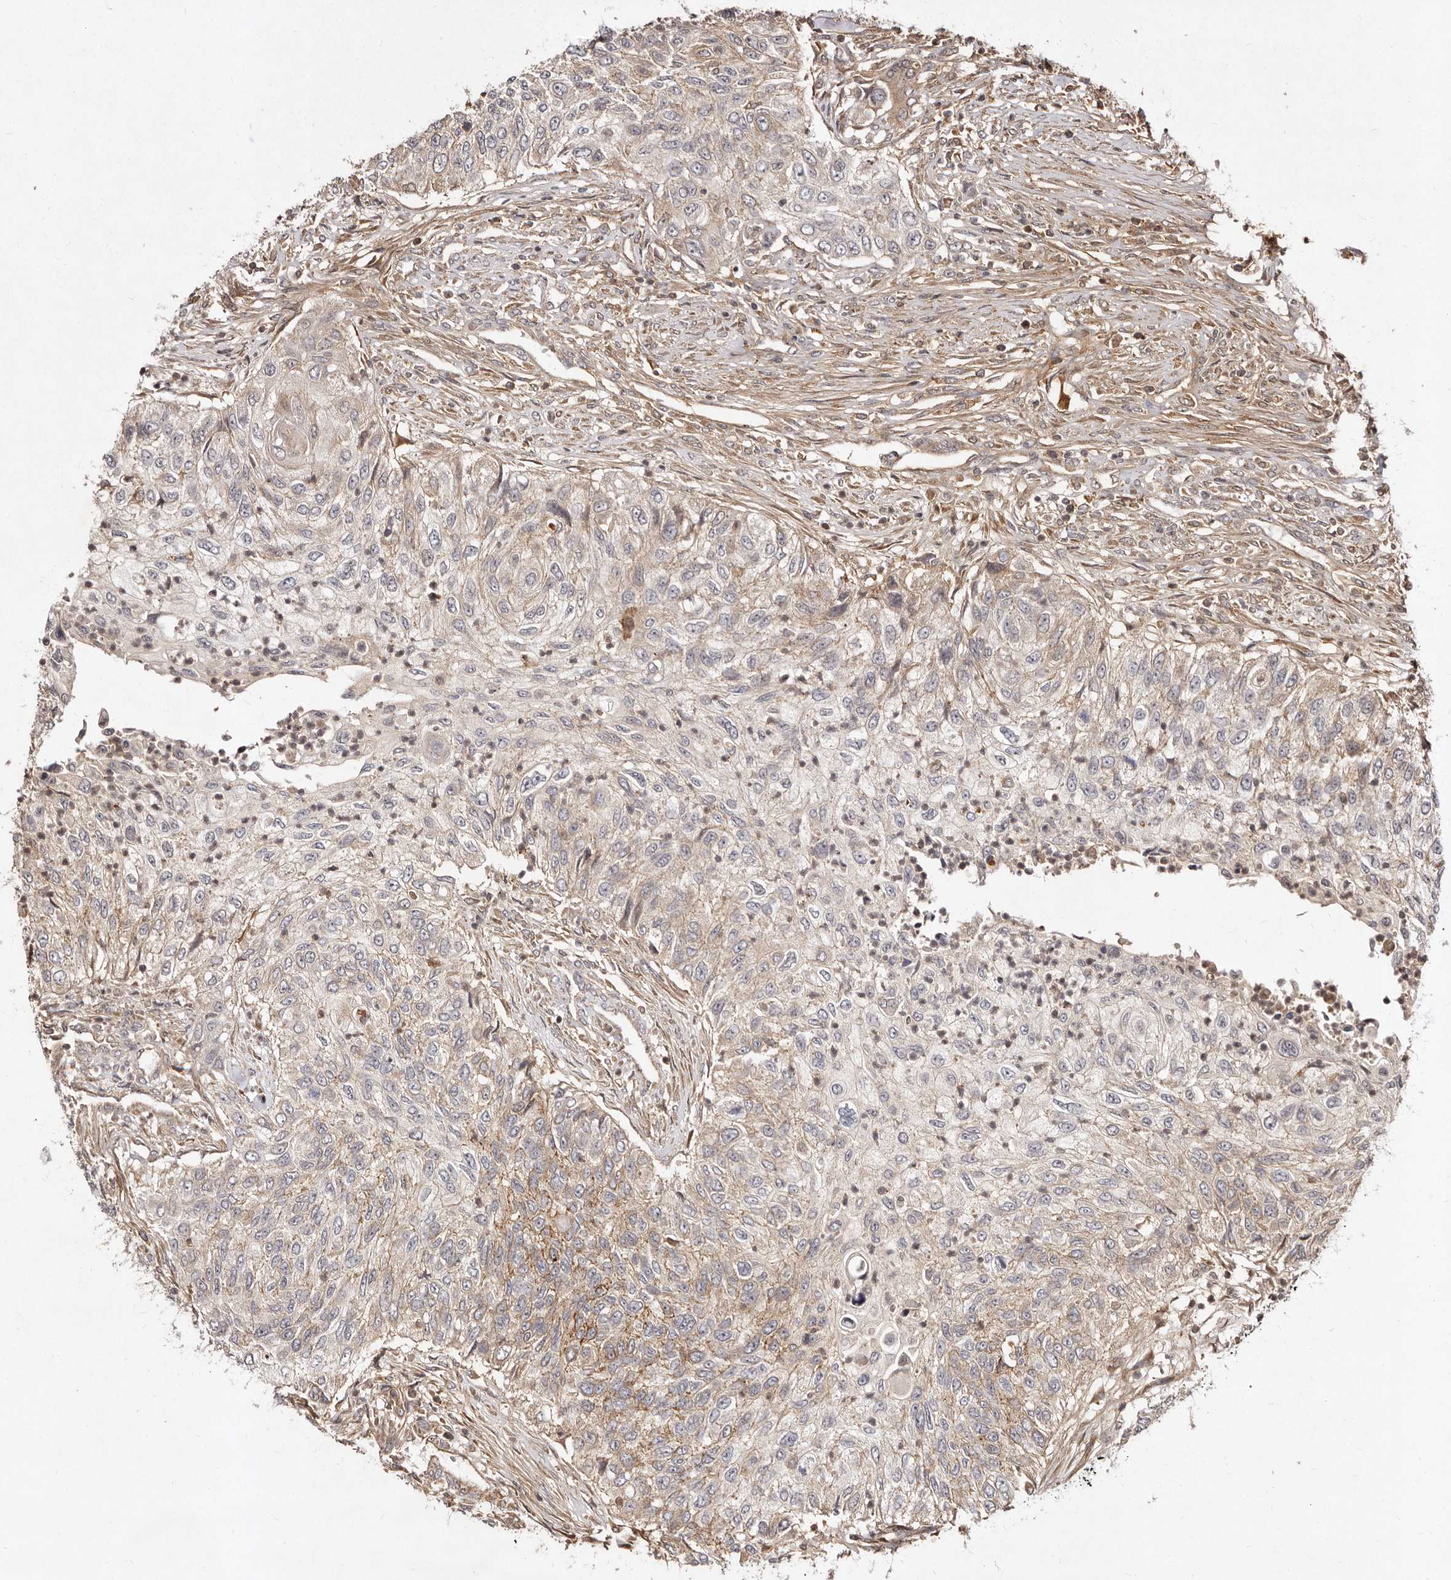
{"staining": {"intensity": "weak", "quantity": "25%-75%", "location": "cytoplasmic/membranous"}, "tissue": "urothelial cancer", "cell_type": "Tumor cells", "image_type": "cancer", "snomed": [{"axis": "morphology", "description": "Urothelial carcinoma, High grade"}, {"axis": "topography", "description": "Urinary bladder"}], "caption": "A high-resolution photomicrograph shows IHC staining of urothelial cancer, which shows weak cytoplasmic/membranous staining in approximately 25%-75% of tumor cells. Using DAB (3,3'-diaminobenzidine) (brown) and hematoxylin (blue) stains, captured at high magnification using brightfield microscopy.", "gene": "LCORL", "patient": {"sex": "female", "age": 60}}